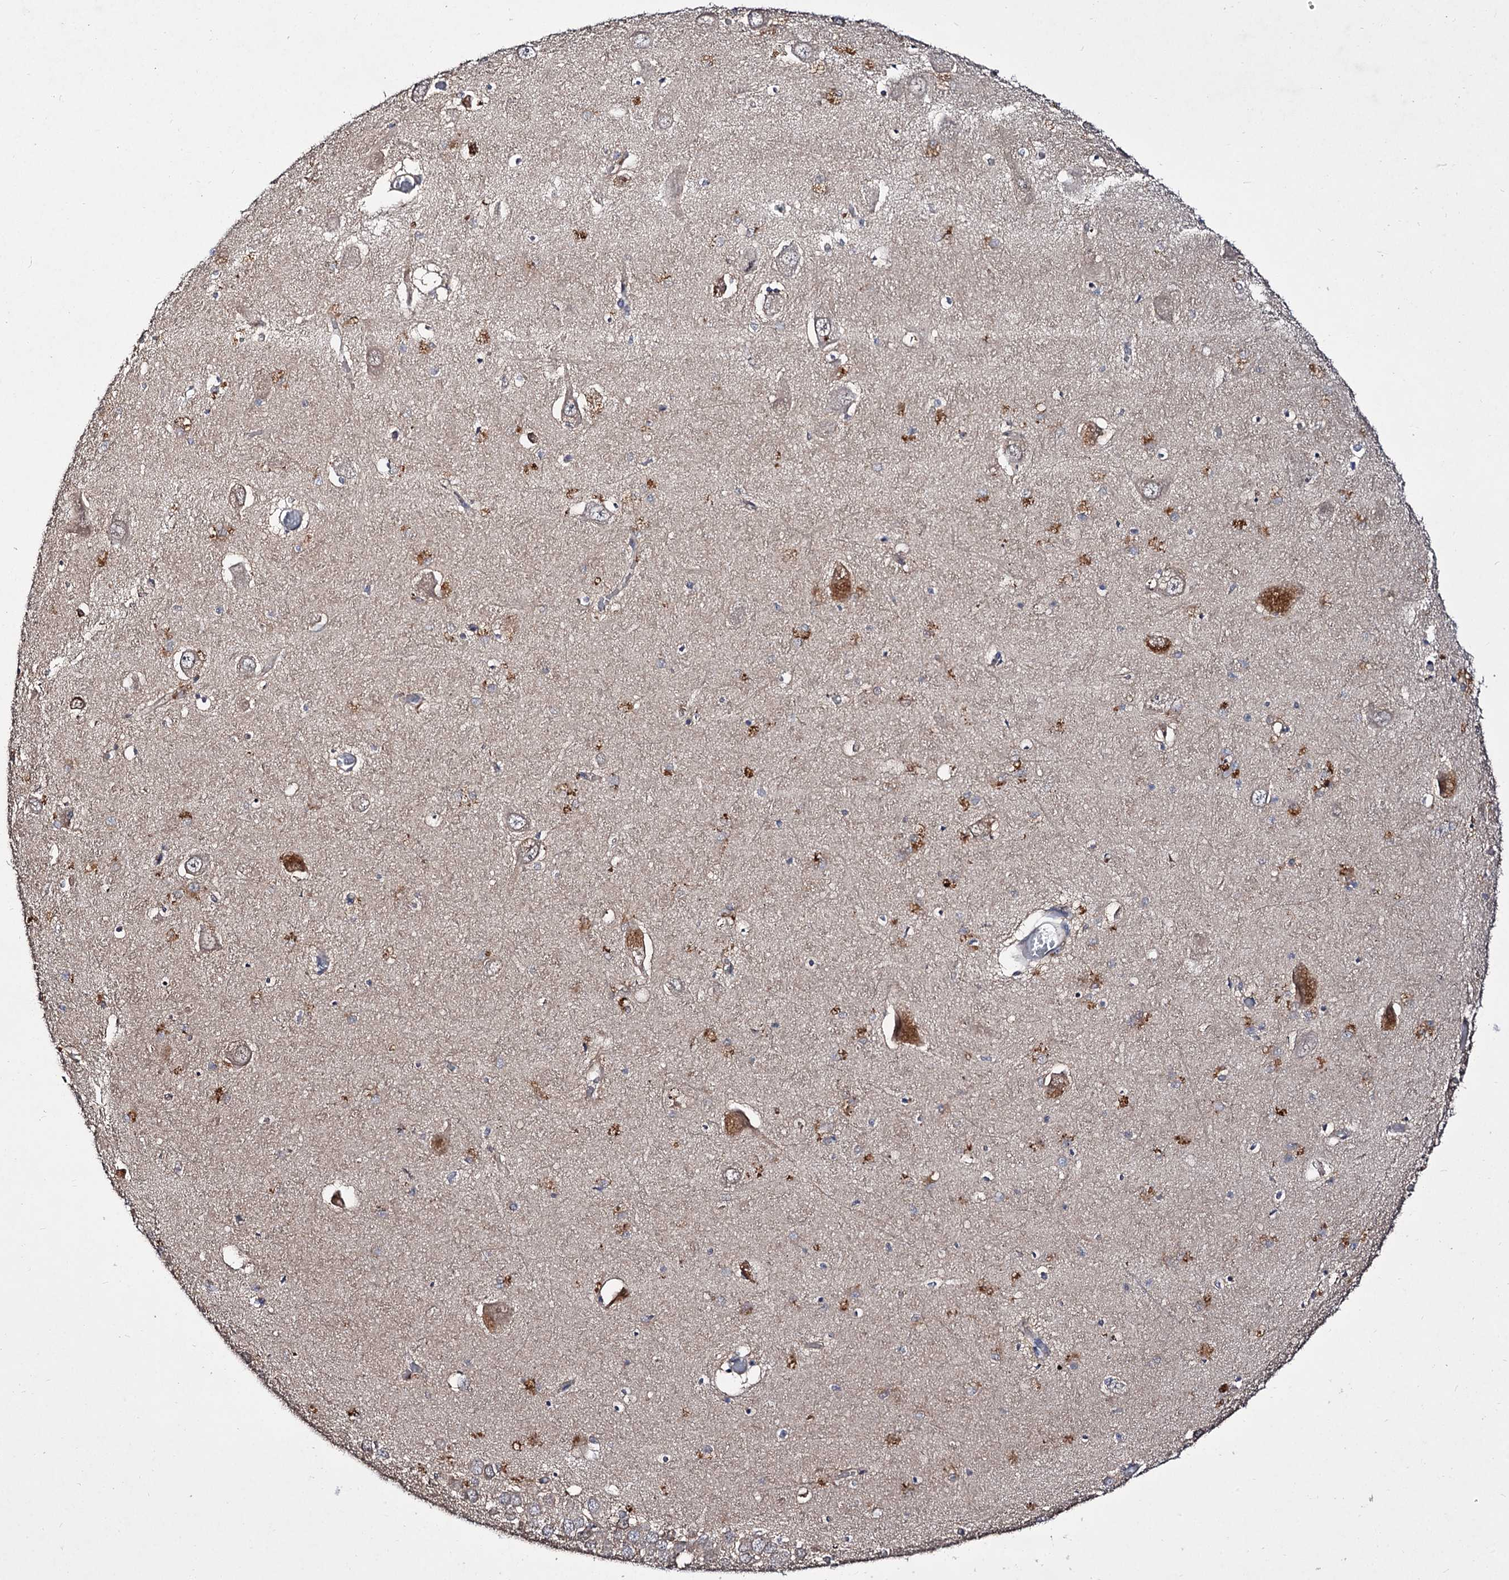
{"staining": {"intensity": "negative", "quantity": "none", "location": "none"}, "tissue": "hippocampus", "cell_type": "Glial cells", "image_type": "normal", "snomed": [{"axis": "morphology", "description": "Normal tissue, NOS"}, {"axis": "topography", "description": "Hippocampus"}], "caption": "Hippocampus stained for a protein using immunohistochemistry (IHC) exhibits no positivity glial cells.", "gene": "ACTR6", "patient": {"sex": "male", "age": 70}}